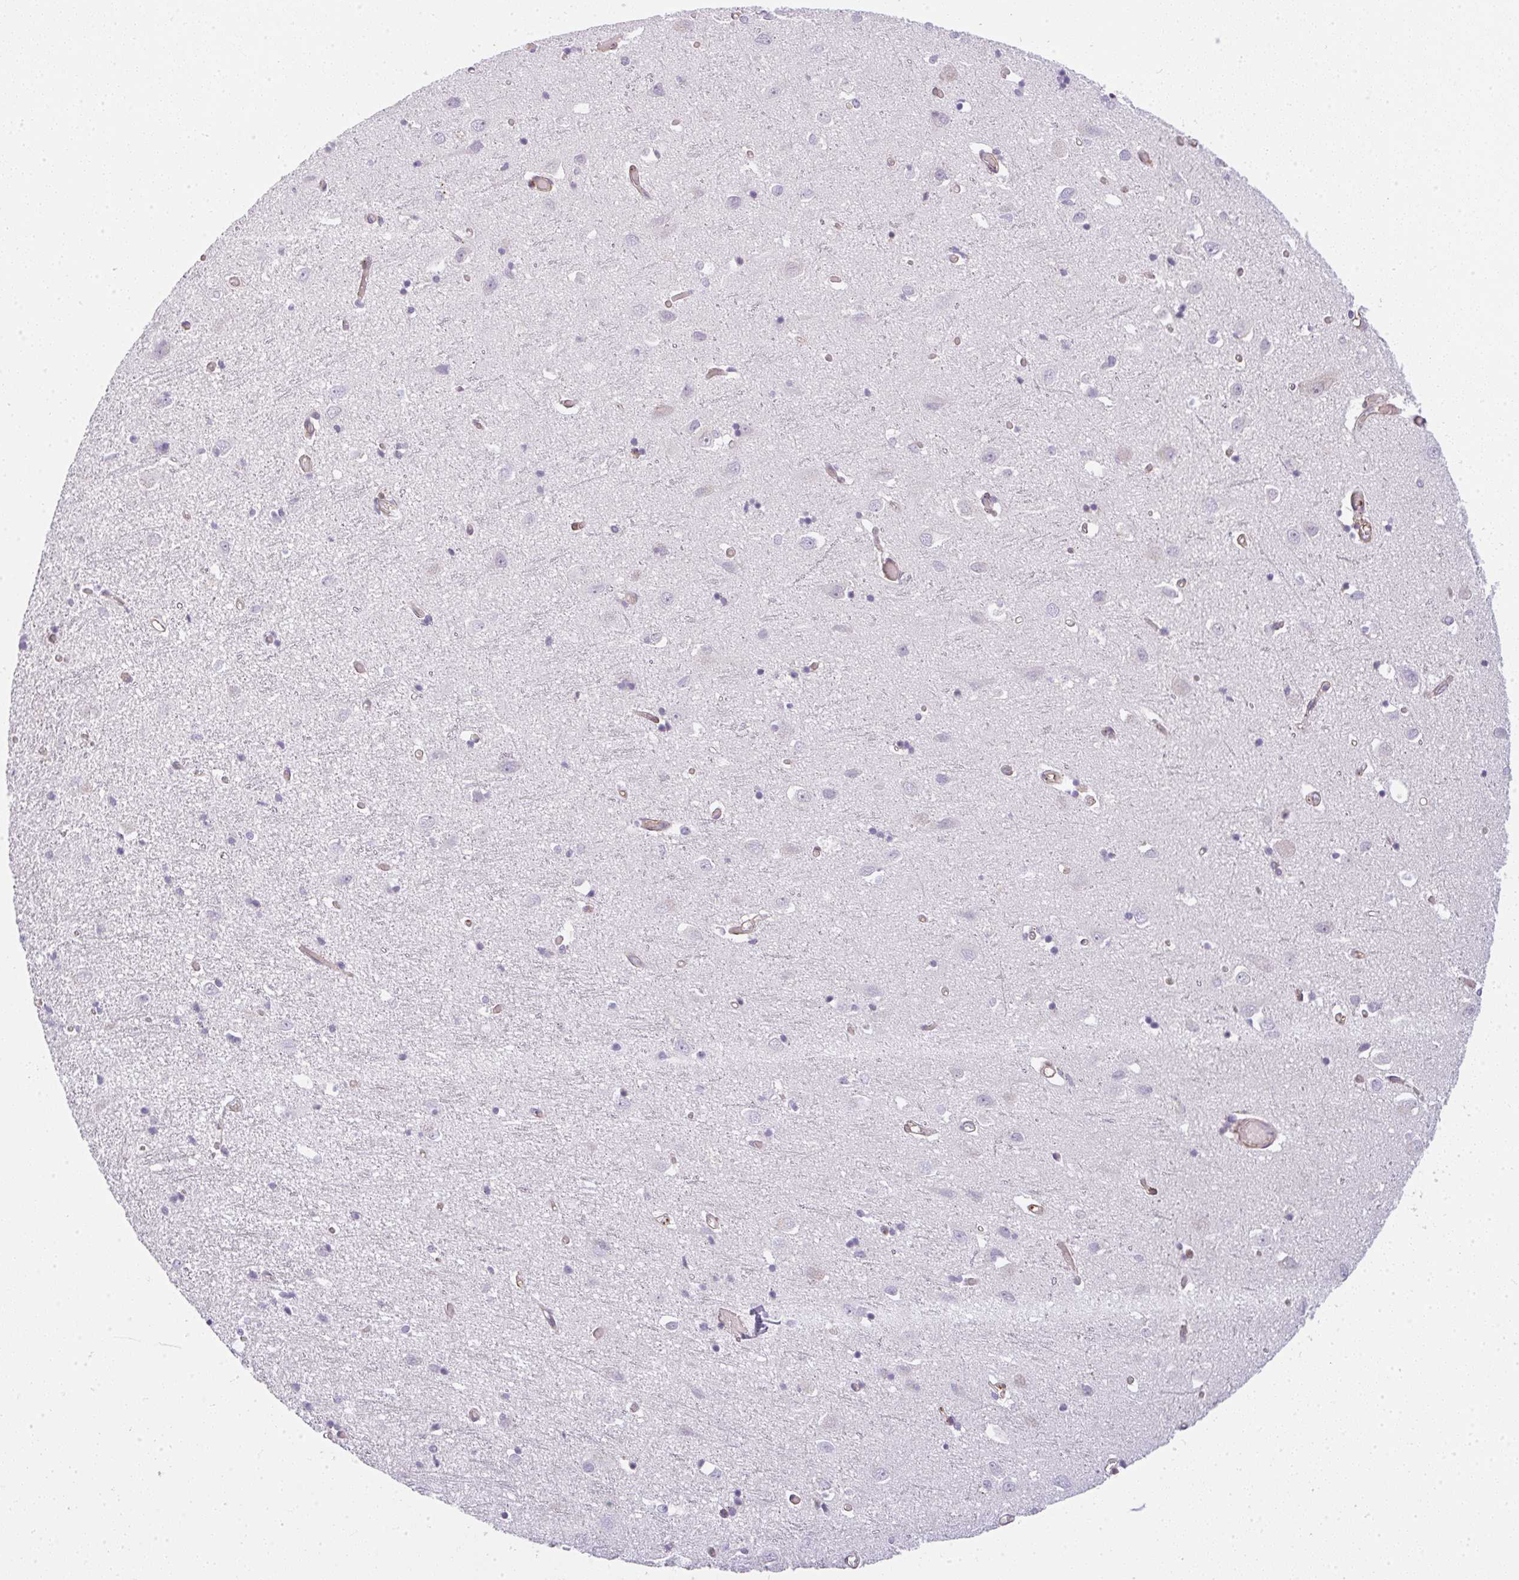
{"staining": {"intensity": "moderate", "quantity": "25%-75%", "location": "cytoplasmic/membranous"}, "tissue": "cerebral cortex", "cell_type": "Endothelial cells", "image_type": "normal", "snomed": [{"axis": "morphology", "description": "Normal tissue, NOS"}, {"axis": "topography", "description": "Cerebral cortex"}], "caption": "Cerebral cortex stained with immunohistochemistry (IHC) exhibits moderate cytoplasmic/membranous expression in approximately 25%-75% of endothelial cells. The staining was performed using DAB (3,3'-diaminobenzidine), with brown indicating positive protein expression. Nuclei are stained blue with hematoxylin.", "gene": "SULF1", "patient": {"sex": "male", "age": 70}}